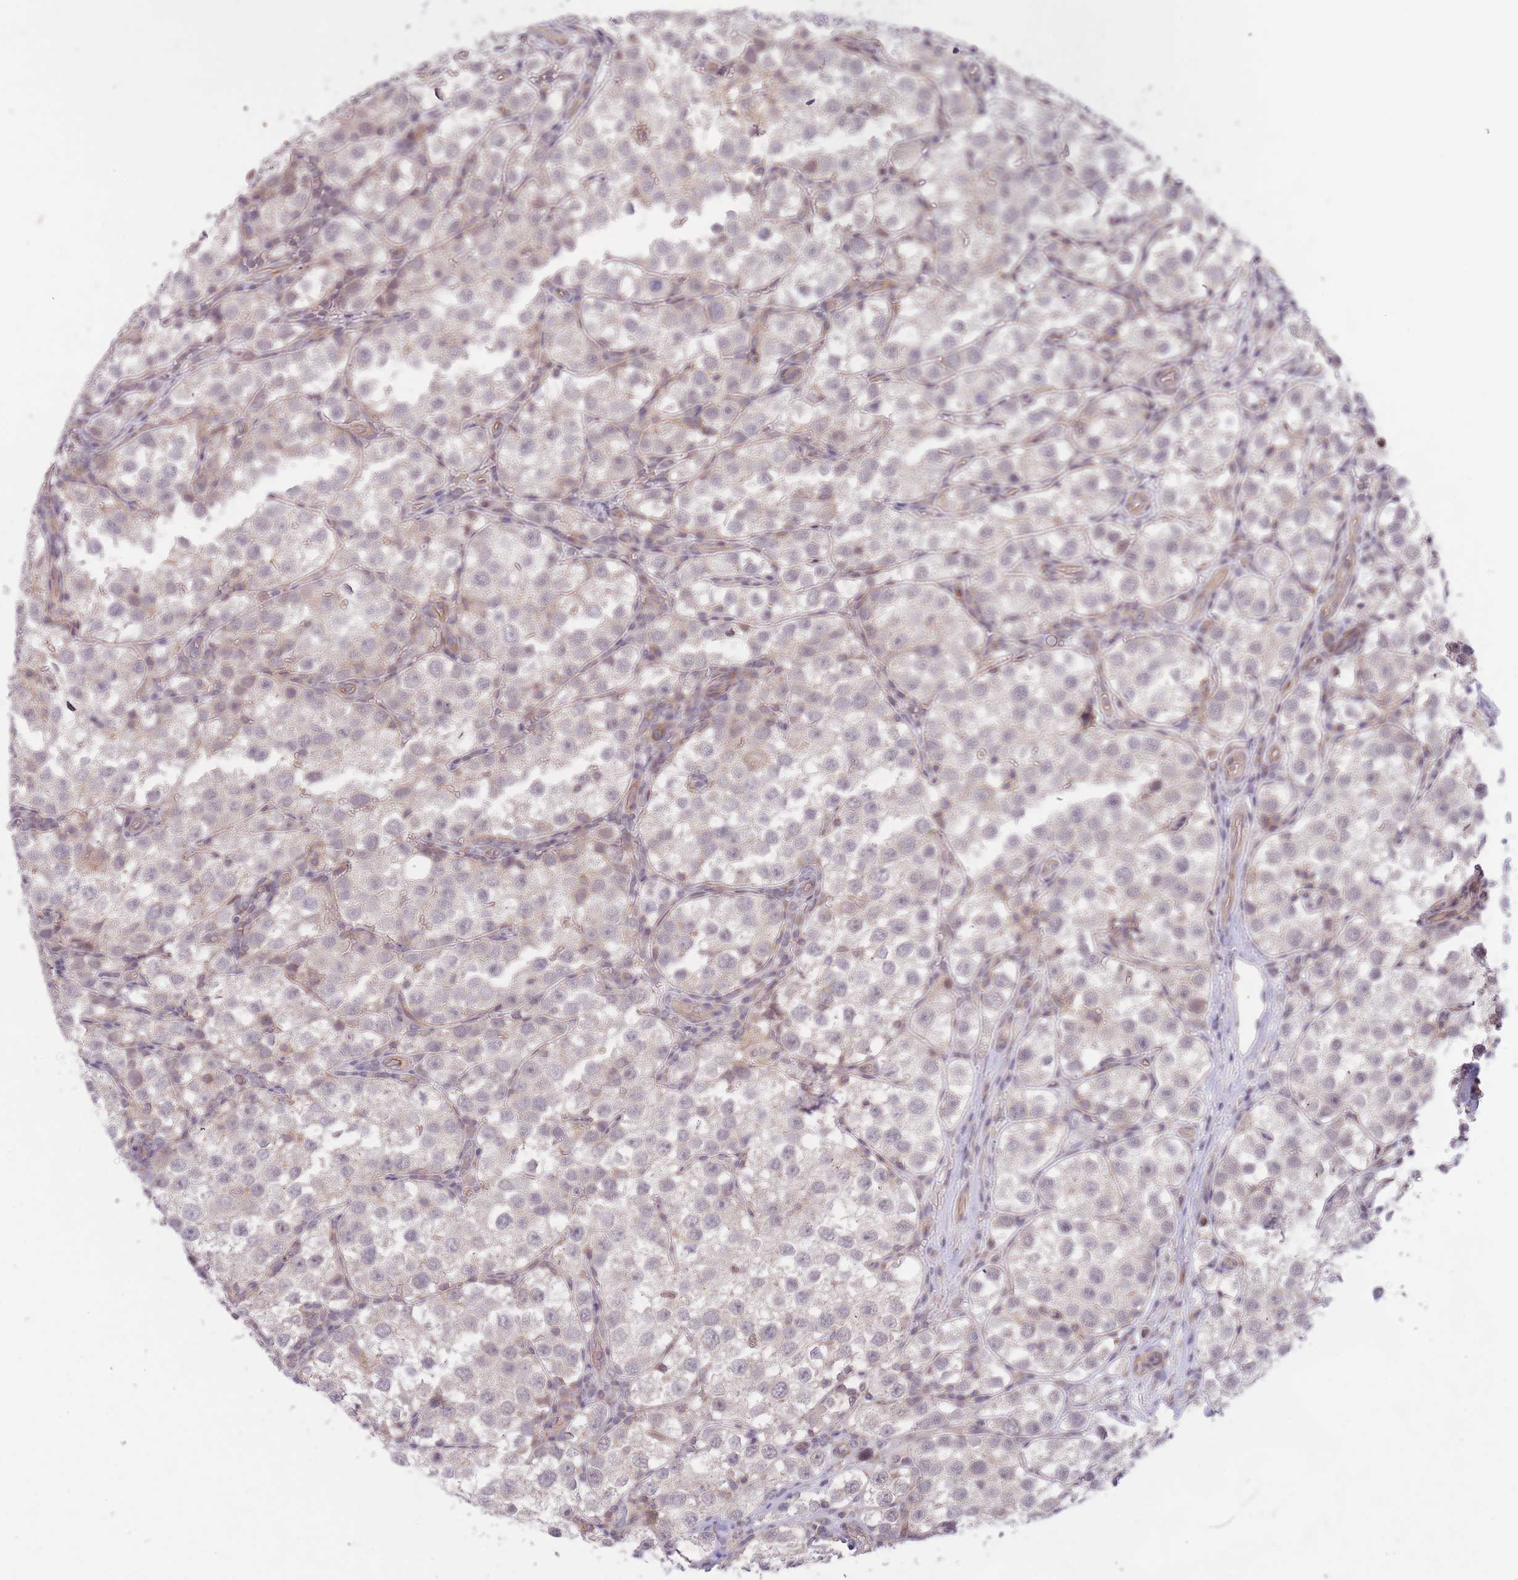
{"staining": {"intensity": "negative", "quantity": "none", "location": "none"}, "tissue": "testis cancer", "cell_type": "Tumor cells", "image_type": "cancer", "snomed": [{"axis": "morphology", "description": "Seminoma, NOS"}, {"axis": "topography", "description": "Testis"}], "caption": "Immunohistochemistry (IHC) of seminoma (testis) reveals no staining in tumor cells.", "gene": "FUT5", "patient": {"sex": "male", "age": 37}}